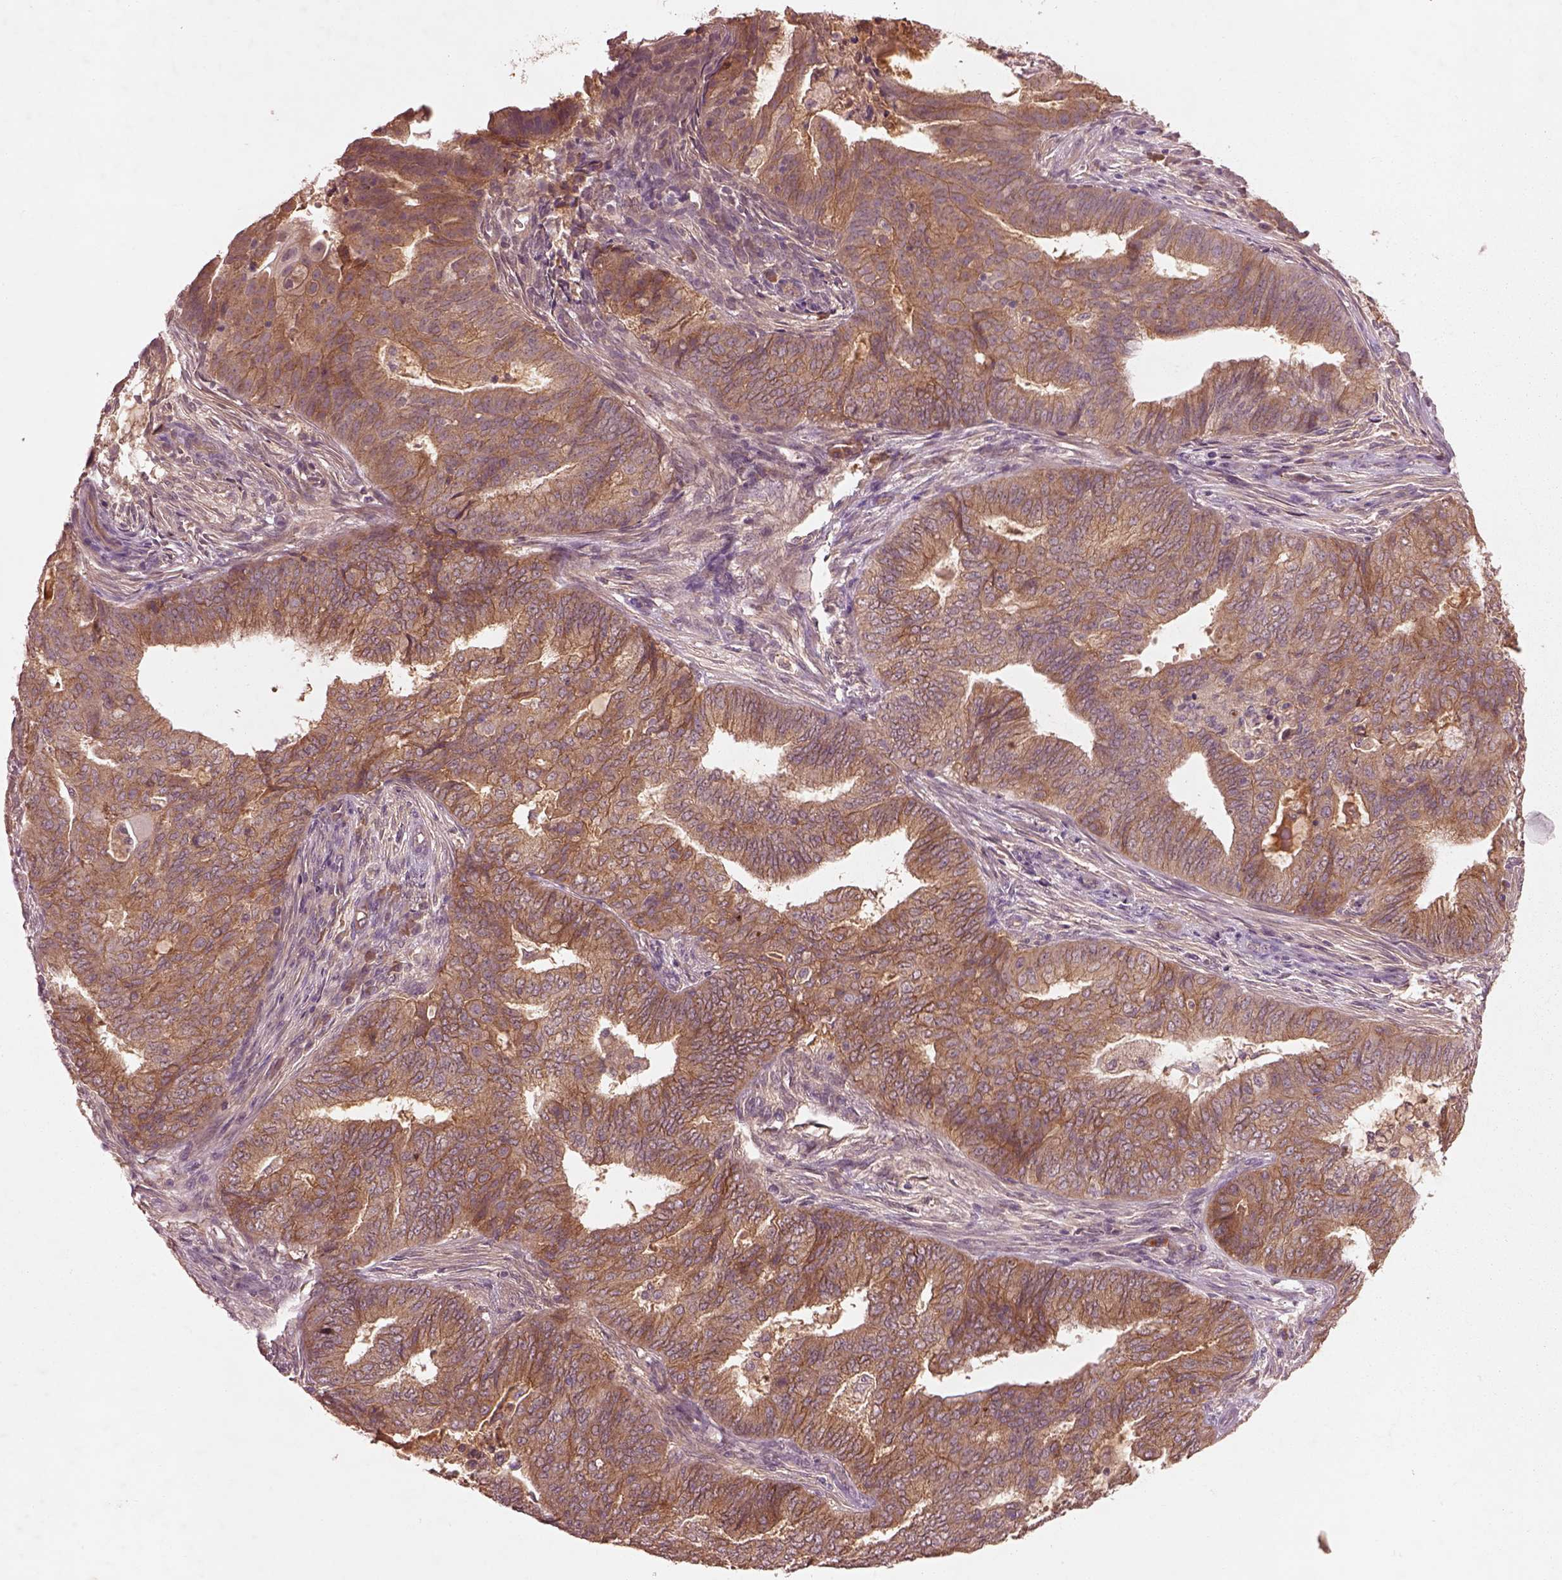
{"staining": {"intensity": "moderate", "quantity": ">75%", "location": "cytoplasmic/membranous"}, "tissue": "endometrial cancer", "cell_type": "Tumor cells", "image_type": "cancer", "snomed": [{"axis": "morphology", "description": "Adenocarcinoma, NOS"}, {"axis": "topography", "description": "Endometrium"}], "caption": "IHC (DAB (3,3'-diaminobenzidine)) staining of endometrial cancer (adenocarcinoma) reveals moderate cytoplasmic/membranous protein expression in approximately >75% of tumor cells.", "gene": "FAM234A", "patient": {"sex": "female", "age": 62}}